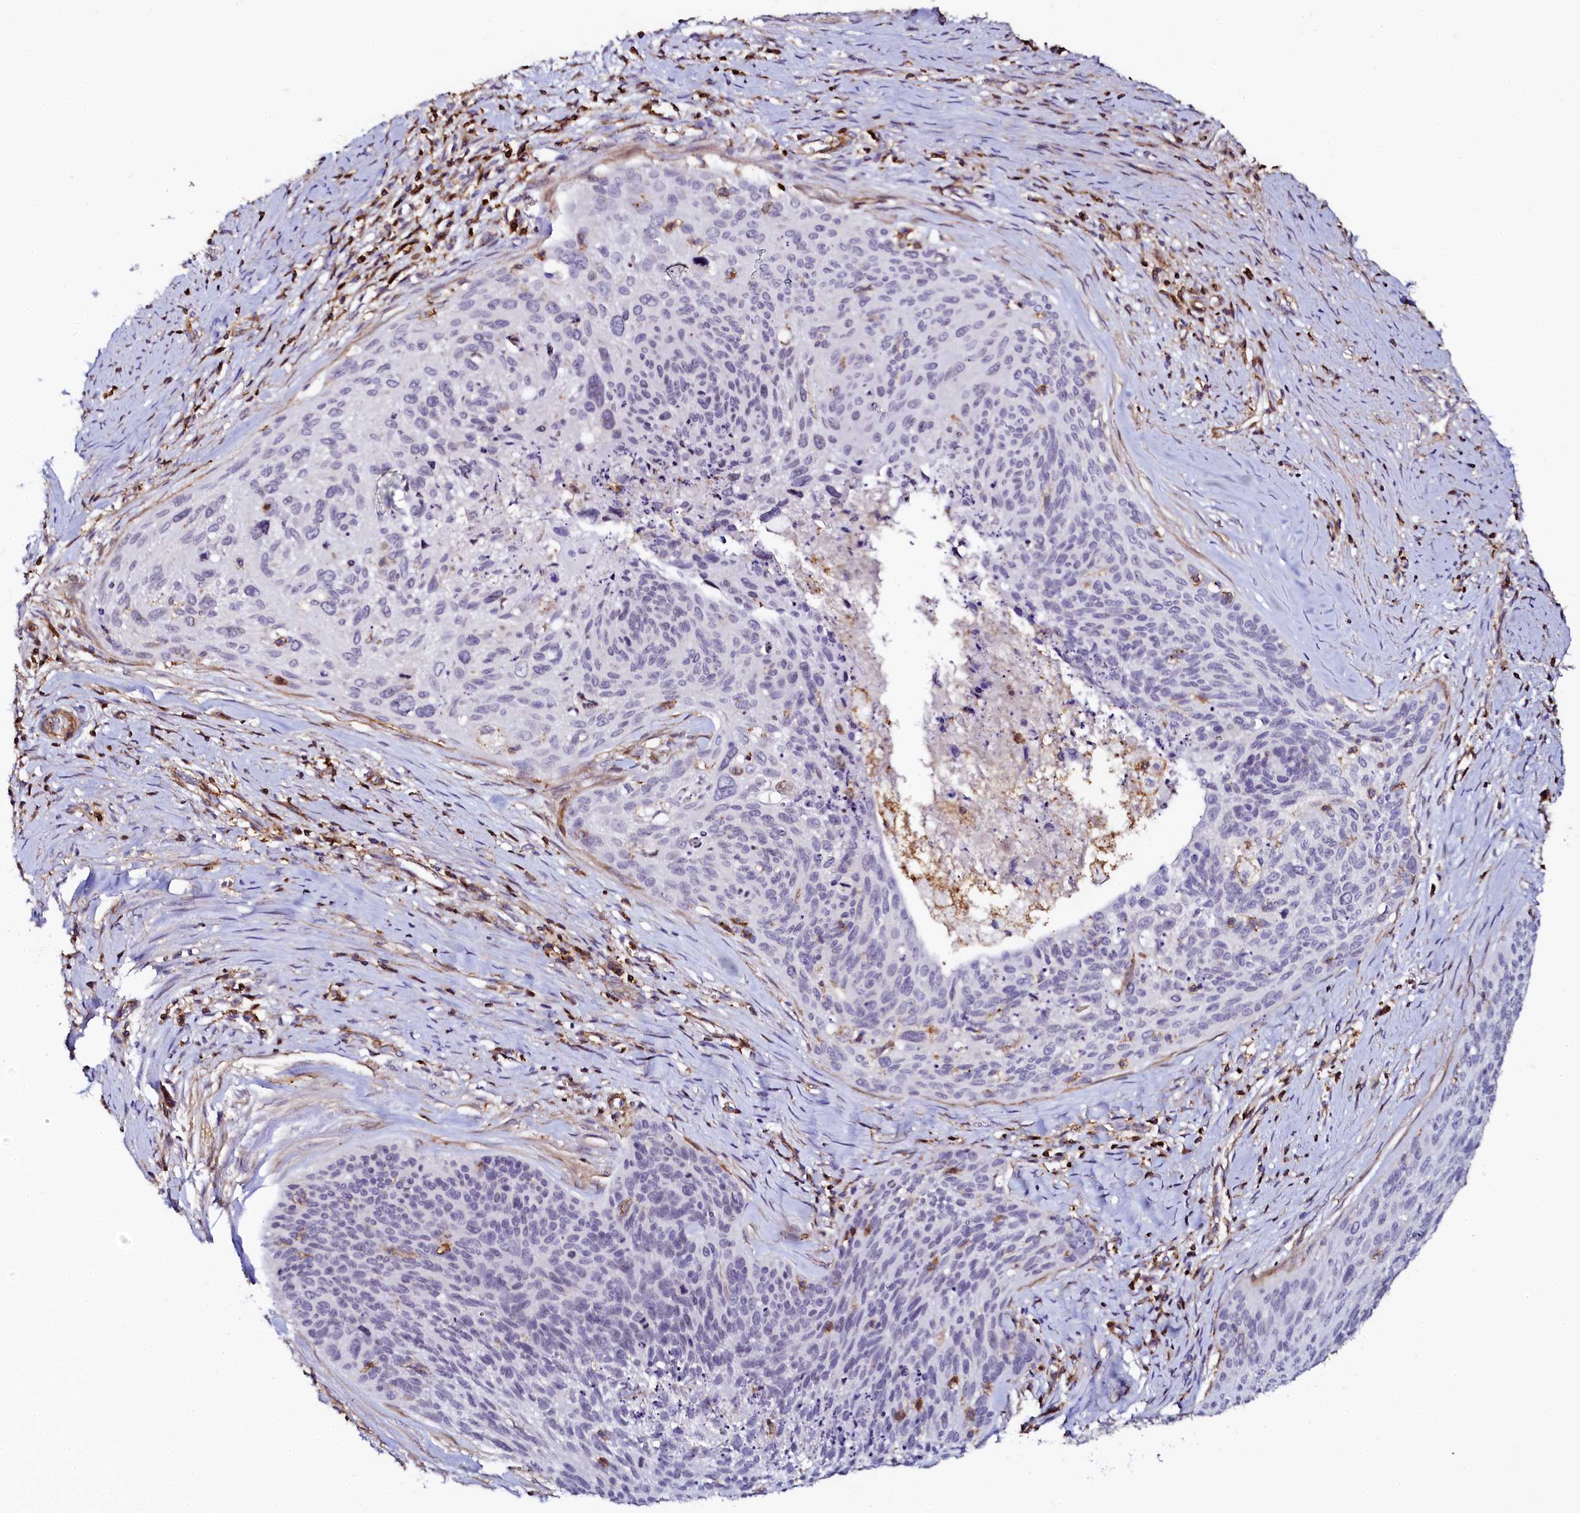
{"staining": {"intensity": "negative", "quantity": "none", "location": "none"}, "tissue": "cervical cancer", "cell_type": "Tumor cells", "image_type": "cancer", "snomed": [{"axis": "morphology", "description": "Squamous cell carcinoma, NOS"}, {"axis": "topography", "description": "Cervix"}], "caption": "This is a micrograph of IHC staining of cervical cancer, which shows no expression in tumor cells. (Stains: DAB immunohistochemistry with hematoxylin counter stain, Microscopy: brightfield microscopy at high magnification).", "gene": "AAAS", "patient": {"sex": "female", "age": 55}}